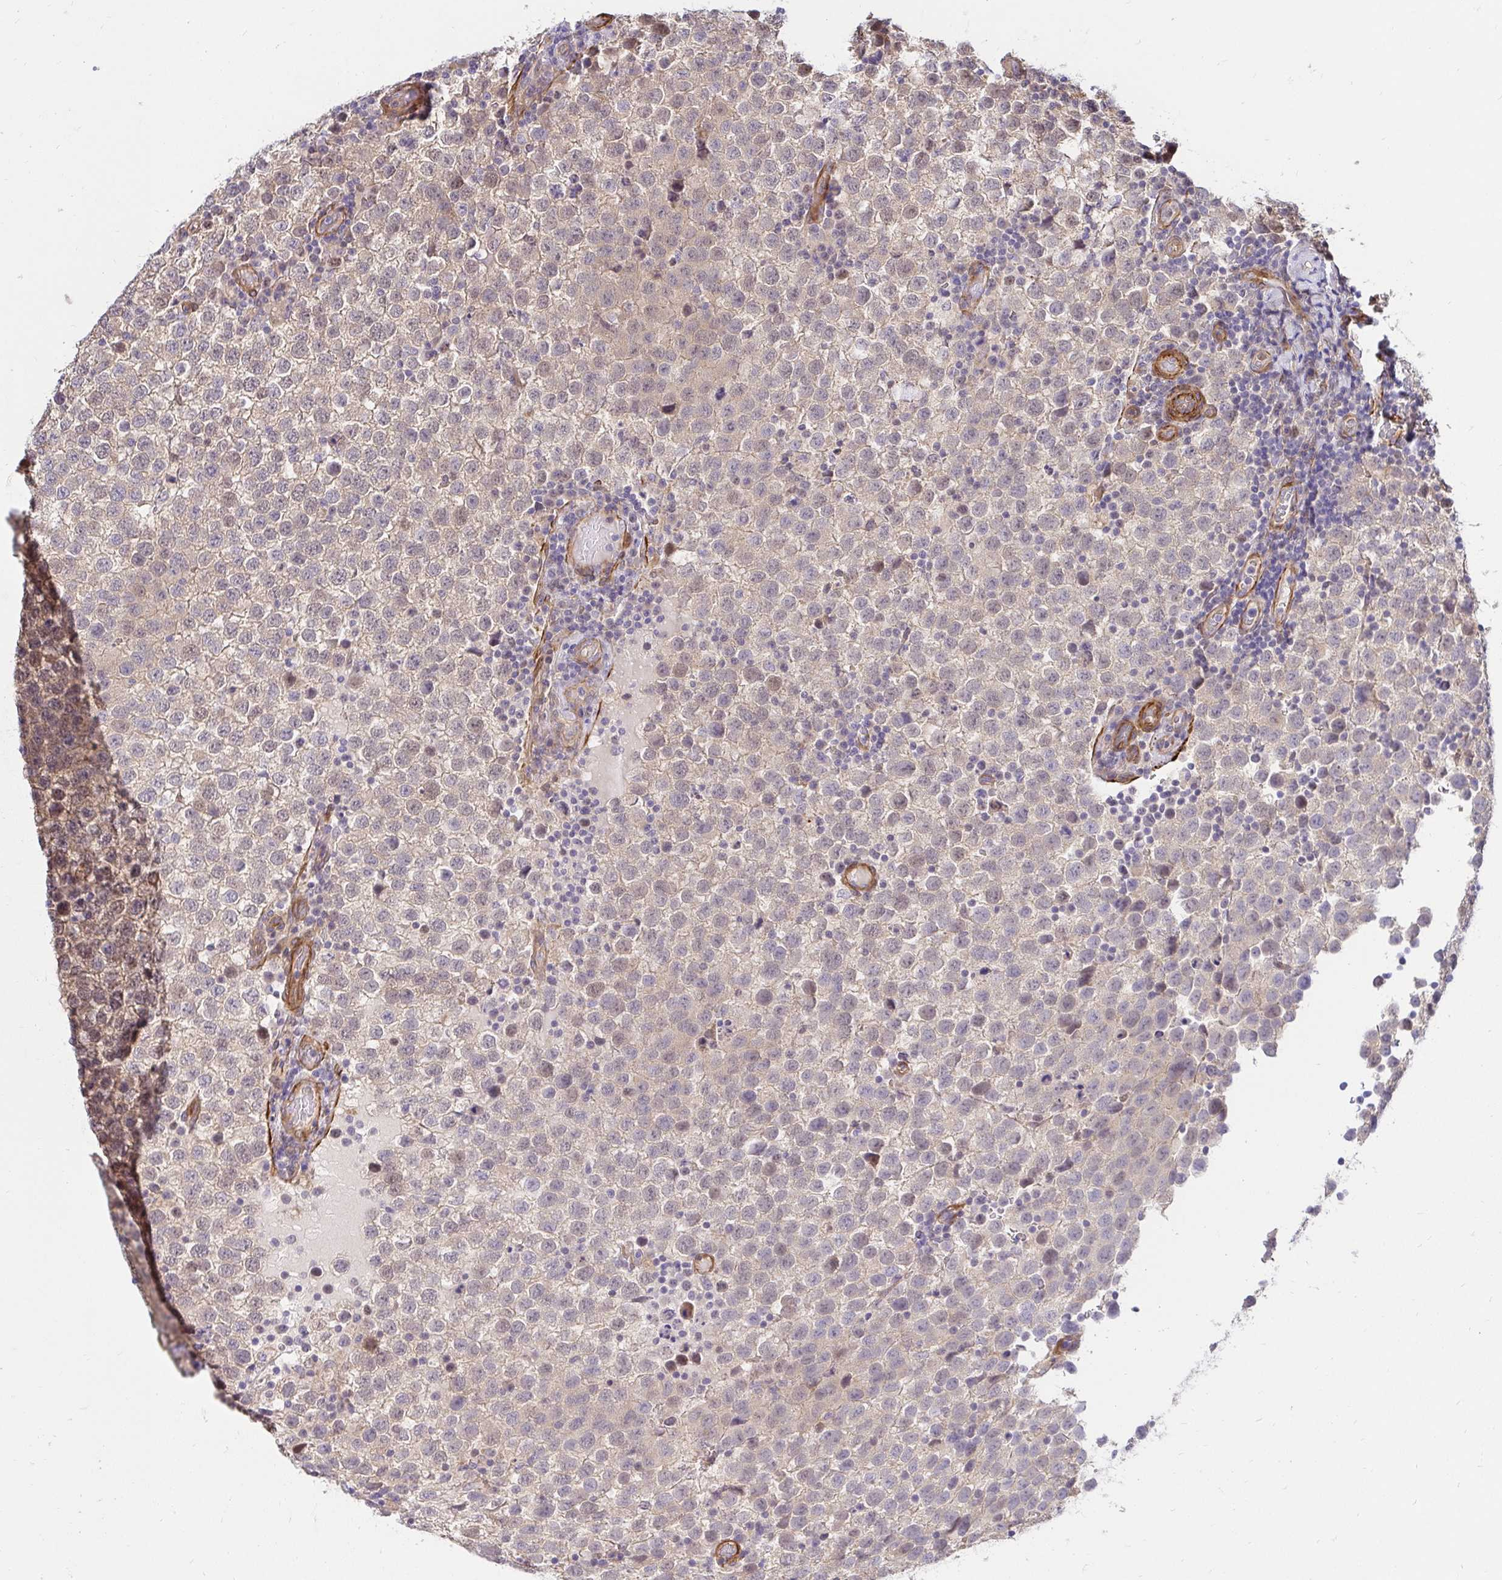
{"staining": {"intensity": "weak", "quantity": "25%-75%", "location": "cytoplasmic/membranous"}, "tissue": "testis cancer", "cell_type": "Tumor cells", "image_type": "cancer", "snomed": [{"axis": "morphology", "description": "Seminoma, NOS"}, {"axis": "topography", "description": "Testis"}], "caption": "Weak cytoplasmic/membranous expression for a protein is appreciated in approximately 25%-75% of tumor cells of testis seminoma using IHC.", "gene": "YAP1", "patient": {"sex": "male", "age": 34}}